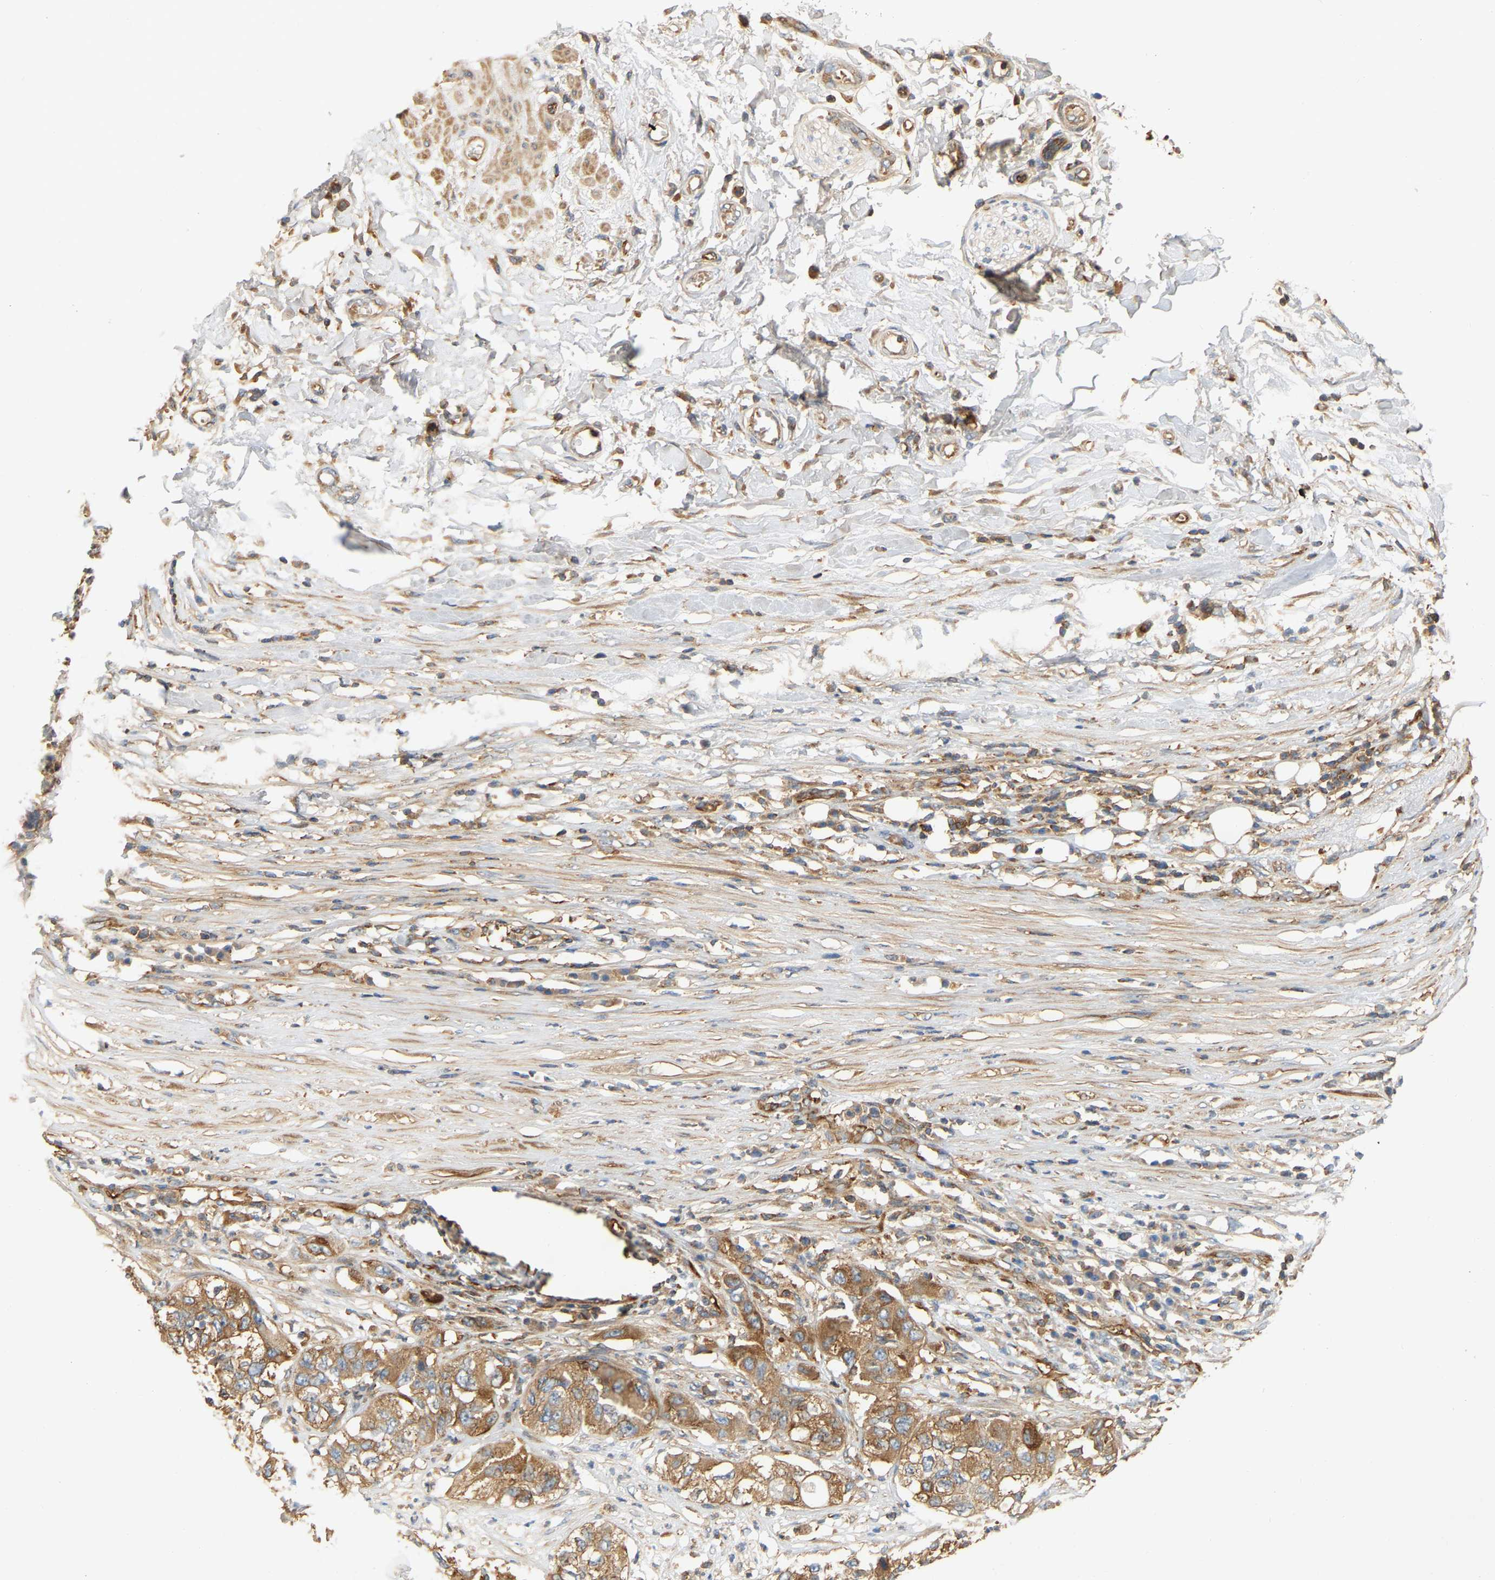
{"staining": {"intensity": "moderate", "quantity": ">75%", "location": "cytoplasmic/membranous"}, "tissue": "pancreatic cancer", "cell_type": "Tumor cells", "image_type": "cancer", "snomed": [{"axis": "morphology", "description": "Adenocarcinoma, NOS"}, {"axis": "topography", "description": "Pancreas"}], "caption": "Immunohistochemistry (IHC) (DAB (3,3'-diaminobenzidine)) staining of pancreatic cancer exhibits moderate cytoplasmic/membranous protein expression in approximately >75% of tumor cells. (brown staining indicates protein expression, while blue staining denotes nuclei).", "gene": "AKAP13", "patient": {"sex": "female", "age": 78}}